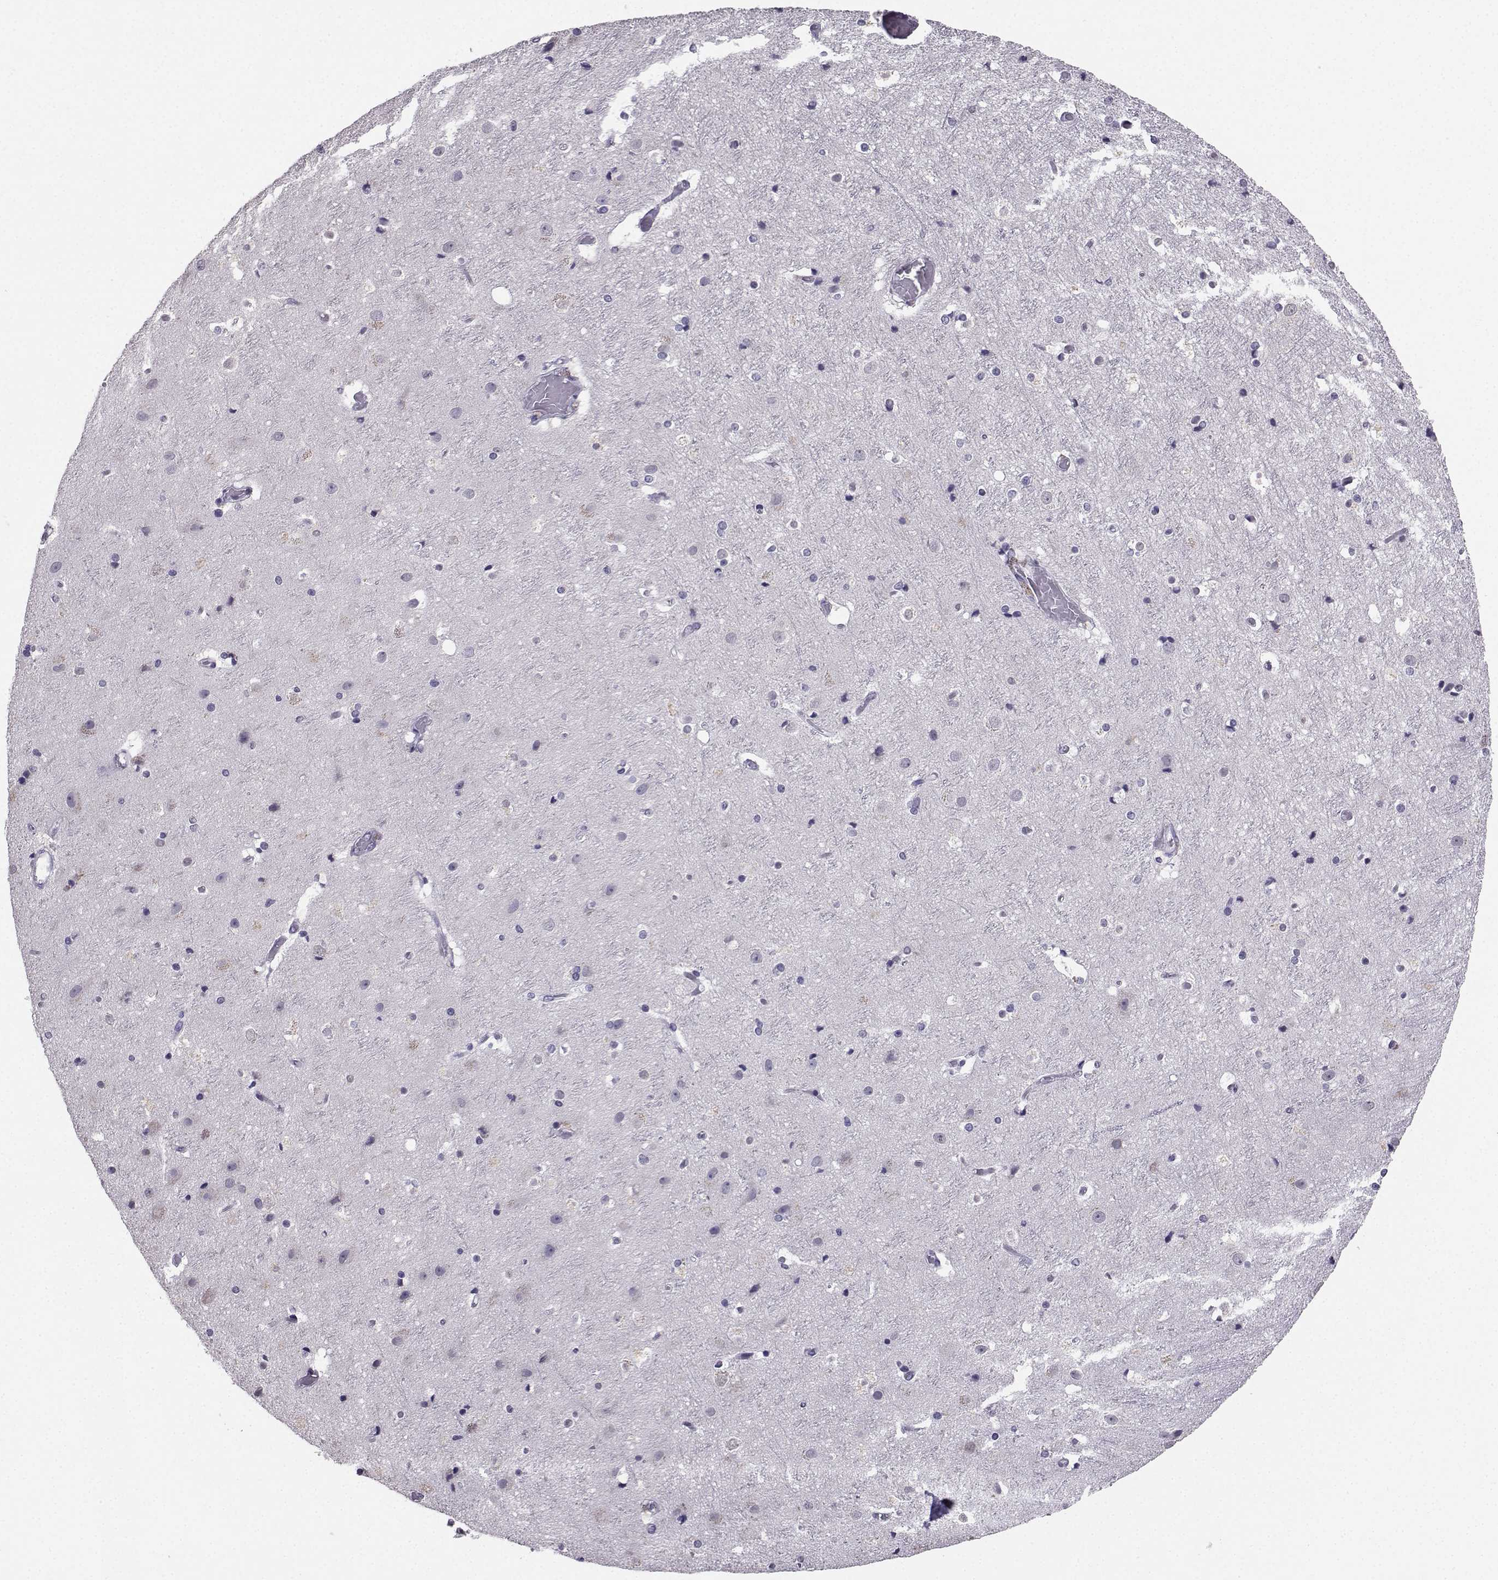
{"staining": {"intensity": "negative", "quantity": "none", "location": "none"}, "tissue": "cerebral cortex", "cell_type": "Endothelial cells", "image_type": "normal", "snomed": [{"axis": "morphology", "description": "Normal tissue, NOS"}, {"axis": "topography", "description": "Cerebral cortex"}], "caption": "IHC micrograph of benign cerebral cortex stained for a protein (brown), which displays no expression in endothelial cells.", "gene": "SPAG11A", "patient": {"sex": "female", "age": 52}}